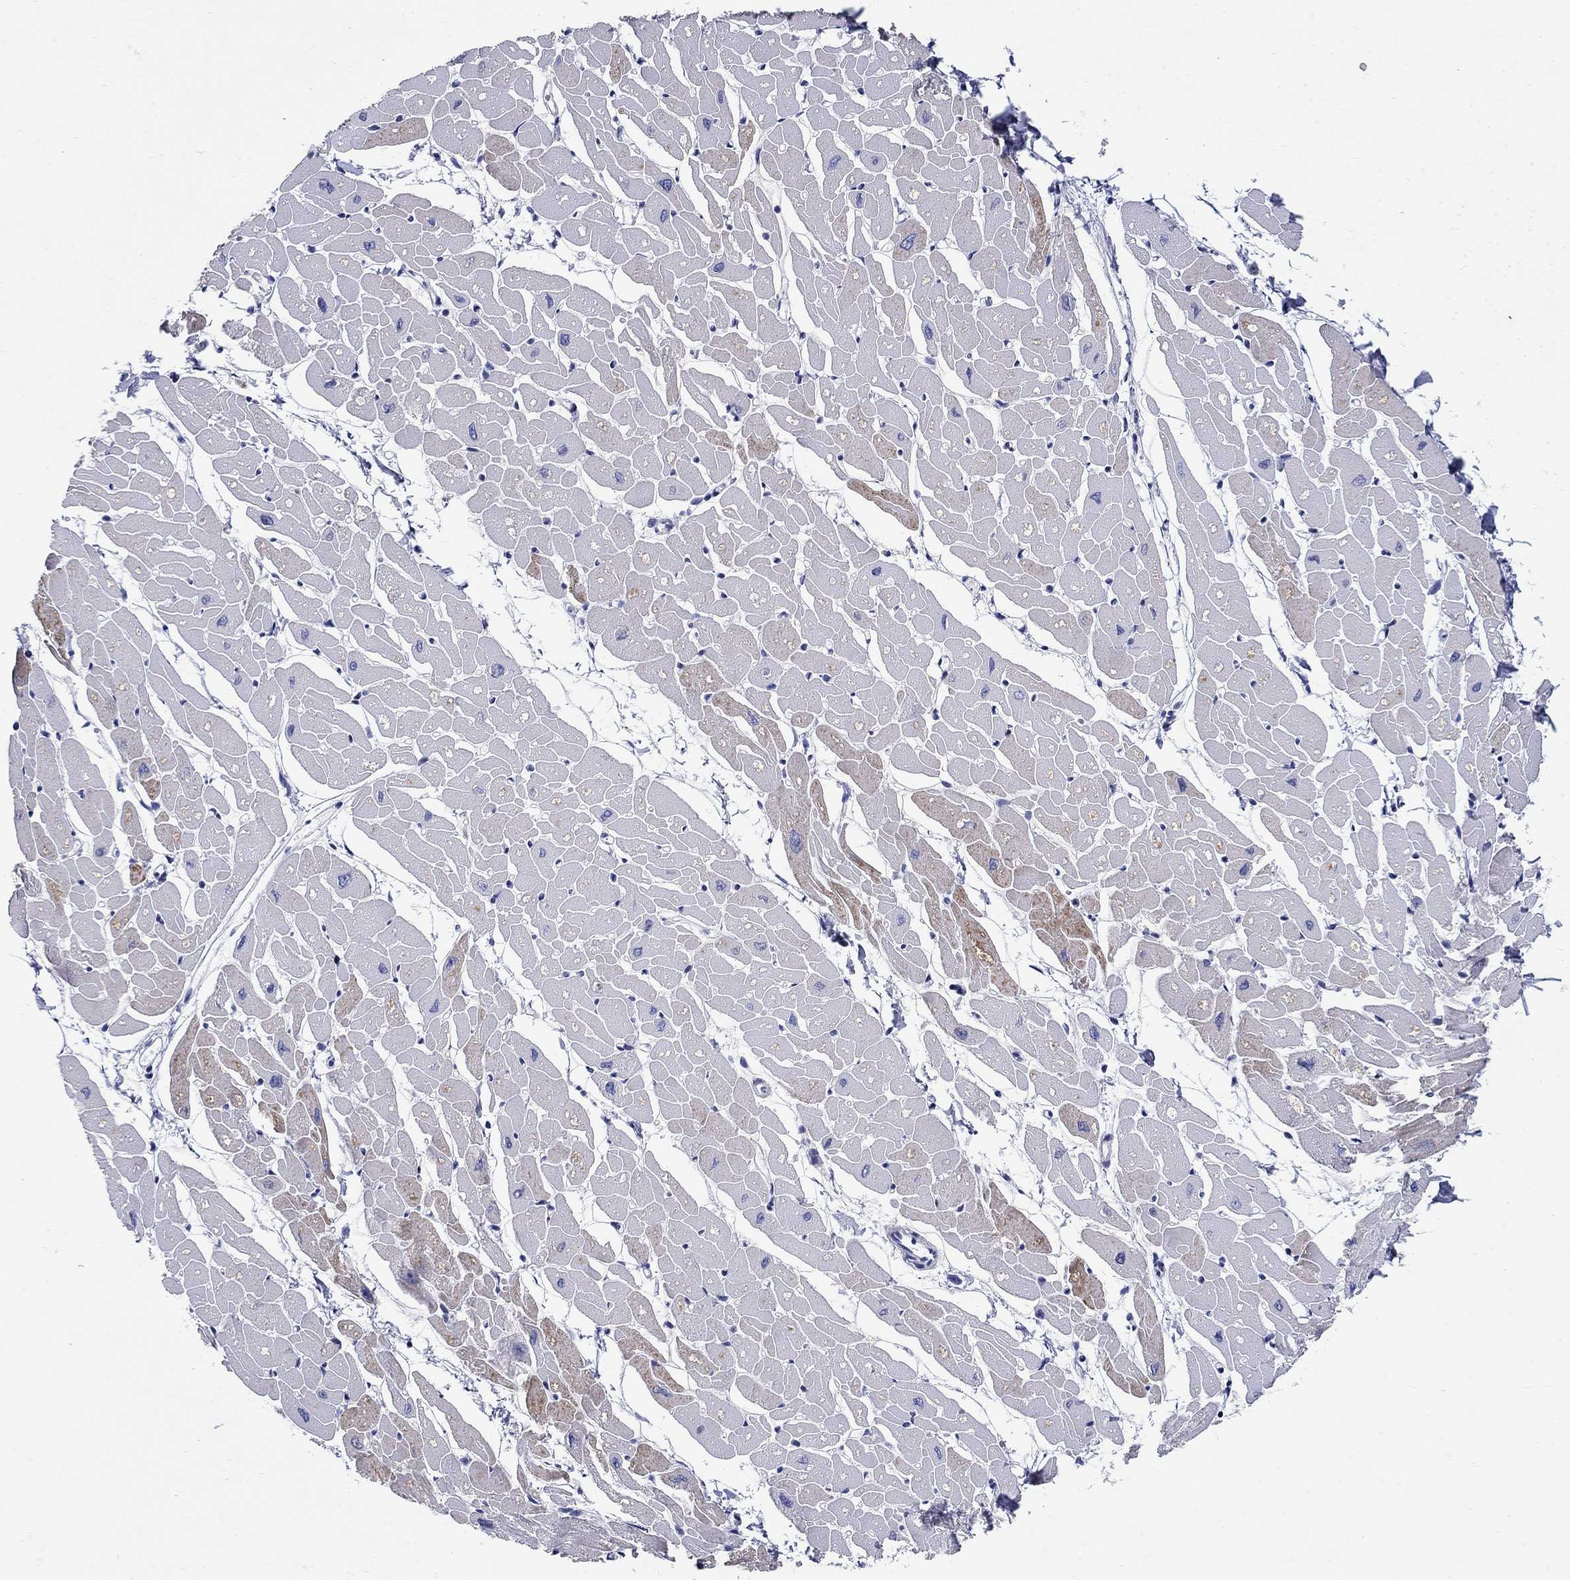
{"staining": {"intensity": "moderate", "quantity": "<25%", "location": "cytoplasmic/membranous"}, "tissue": "heart muscle", "cell_type": "Cardiomyocytes", "image_type": "normal", "snomed": [{"axis": "morphology", "description": "Normal tissue, NOS"}, {"axis": "topography", "description": "Heart"}], "caption": "This photomicrograph exhibits benign heart muscle stained with immunohistochemistry (IHC) to label a protein in brown. The cytoplasmic/membranous of cardiomyocytes show moderate positivity for the protein. Nuclei are counter-stained blue.", "gene": "CRYGA", "patient": {"sex": "male", "age": 57}}